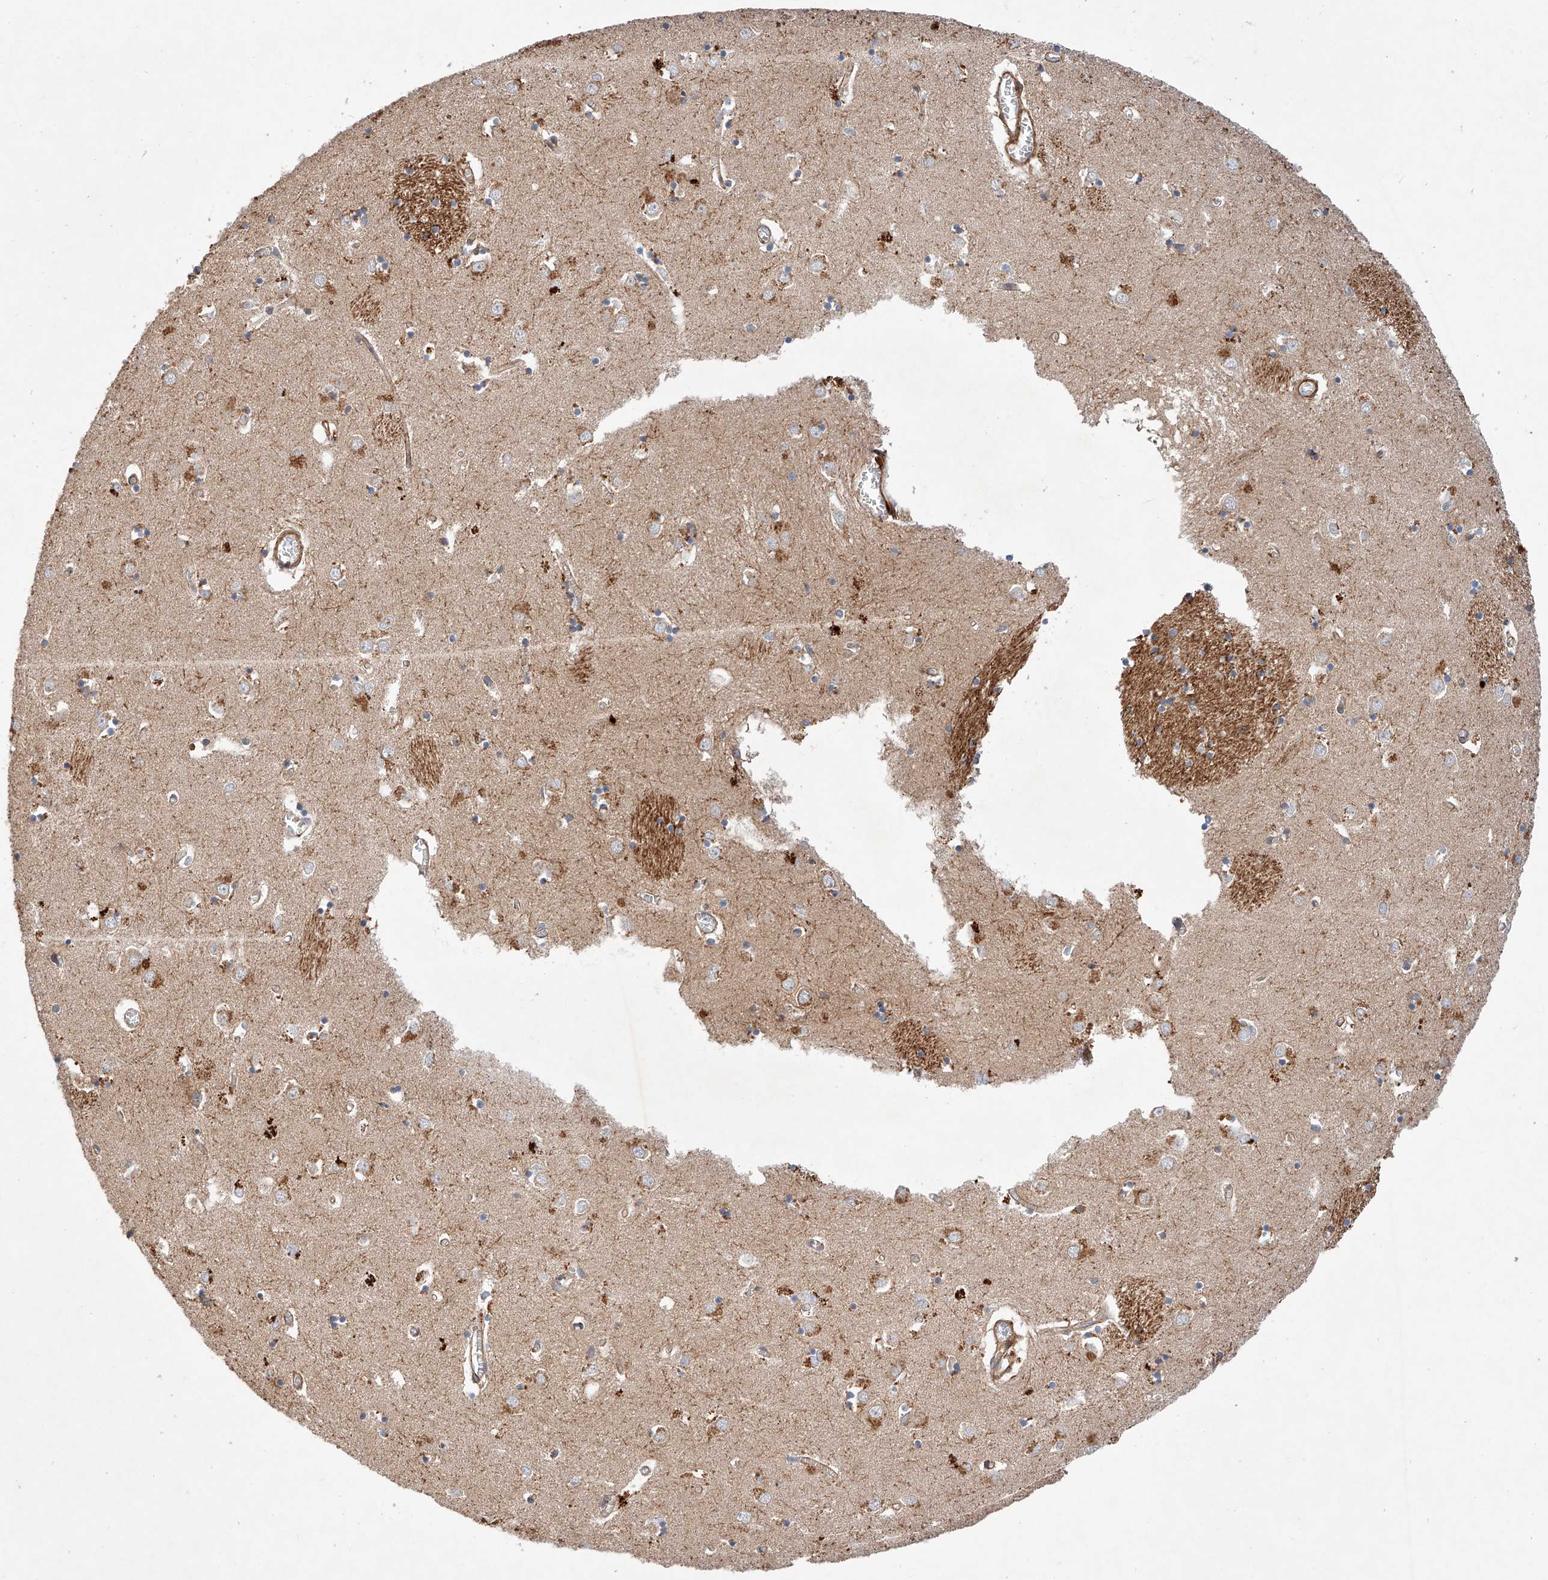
{"staining": {"intensity": "moderate", "quantity": "25%-75%", "location": "cytoplasmic/membranous"}, "tissue": "caudate", "cell_type": "Glial cells", "image_type": "normal", "snomed": [{"axis": "morphology", "description": "Normal tissue, NOS"}, {"axis": "topography", "description": "Lateral ventricle wall"}], "caption": "A medium amount of moderate cytoplasmic/membranous expression is appreciated in about 25%-75% of glial cells in benign caudate. The staining was performed using DAB (3,3'-diaminobenzidine) to visualize the protein expression in brown, while the nuclei were stained in blue with hematoxylin (Magnification: 20x).", "gene": "RAB23", "patient": {"sex": "male", "age": 70}}